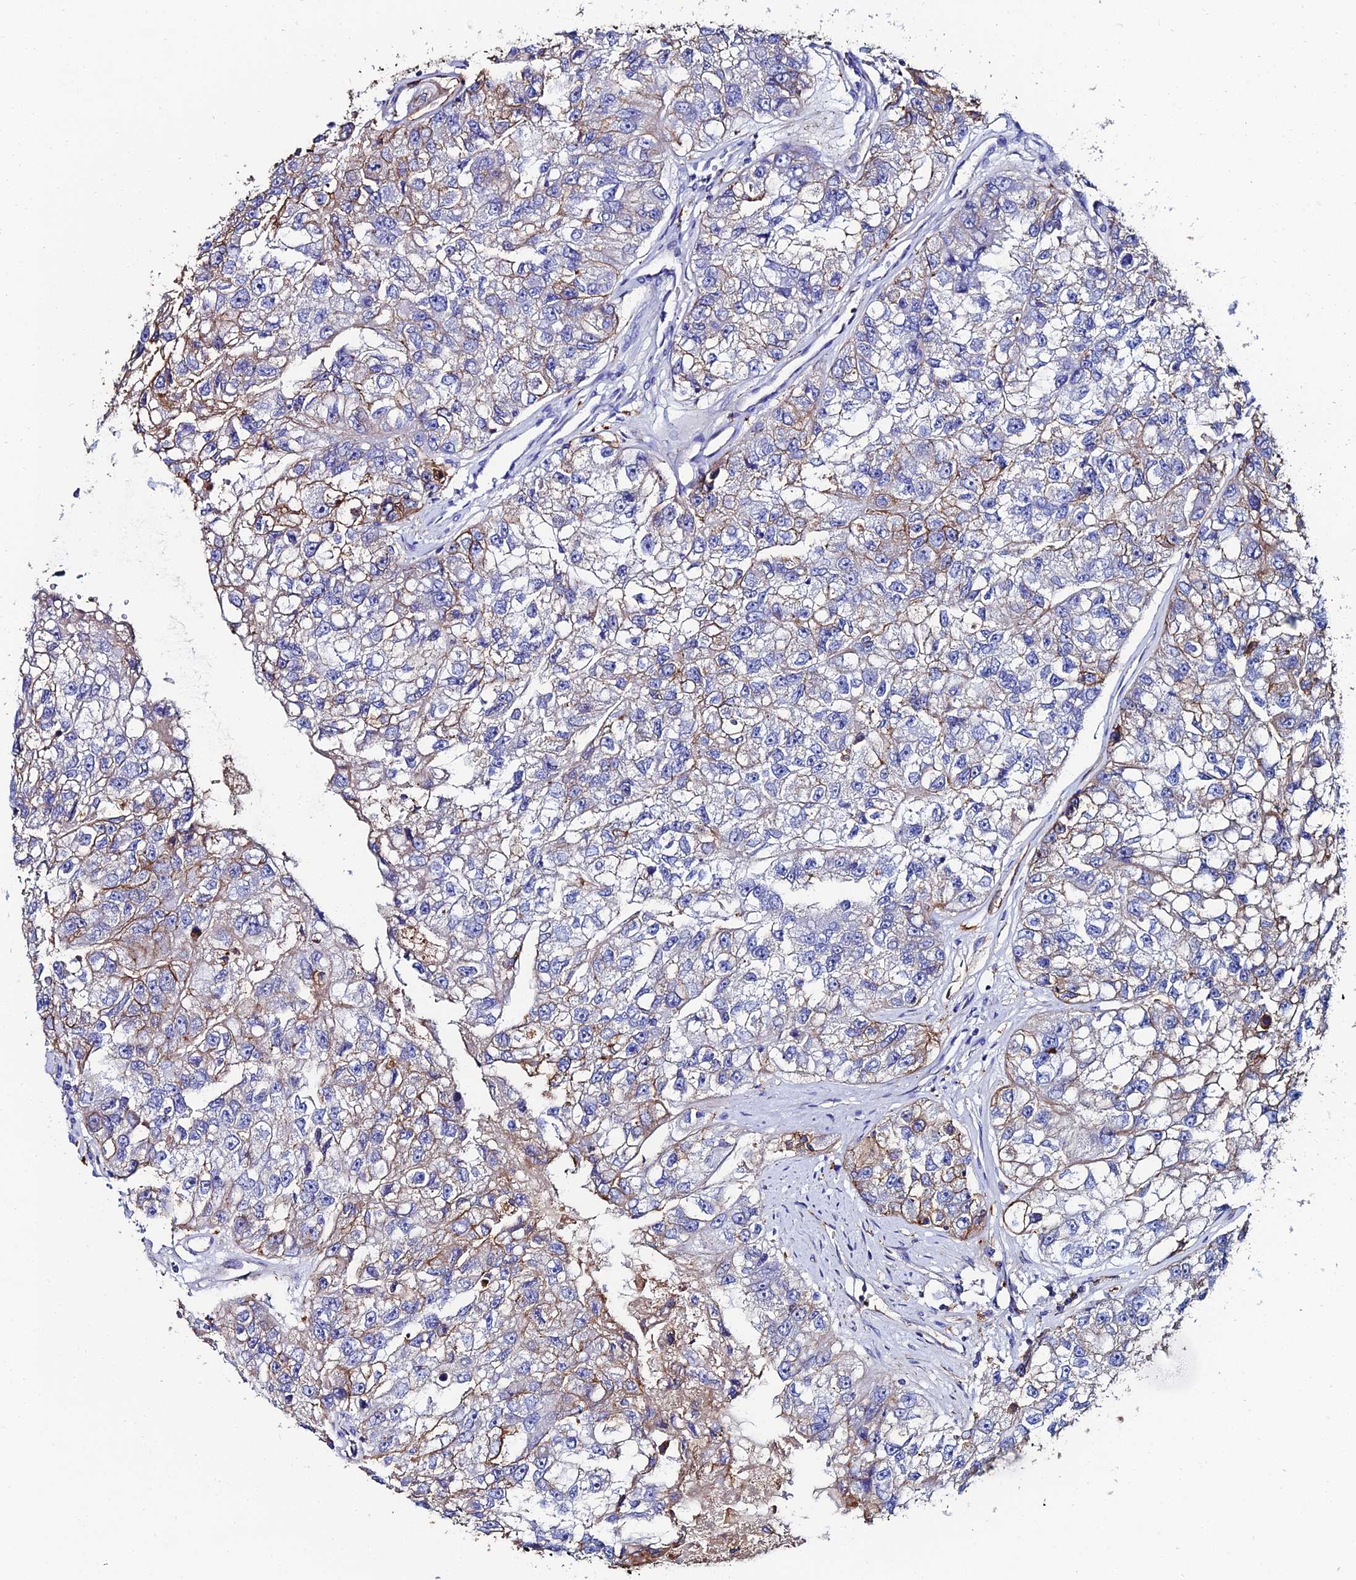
{"staining": {"intensity": "moderate", "quantity": "<25%", "location": "cytoplasmic/membranous"}, "tissue": "renal cancer", "cell_type": "Tumor cells", "image_type": "cancer", "snomed": [{"axis": "morphology", "description": "Adenocarcinoma, NOS"}, {"axis": "topography", "description": "Kidney"}], "caption": "This is an image of immunohistochemistry (IHC) staining of renal cancer, which shows moderate staining in the cytoplasmic/membranous of tumor cells.", "gene": "C6", "patient": {"sex": "male", "age": 63}}